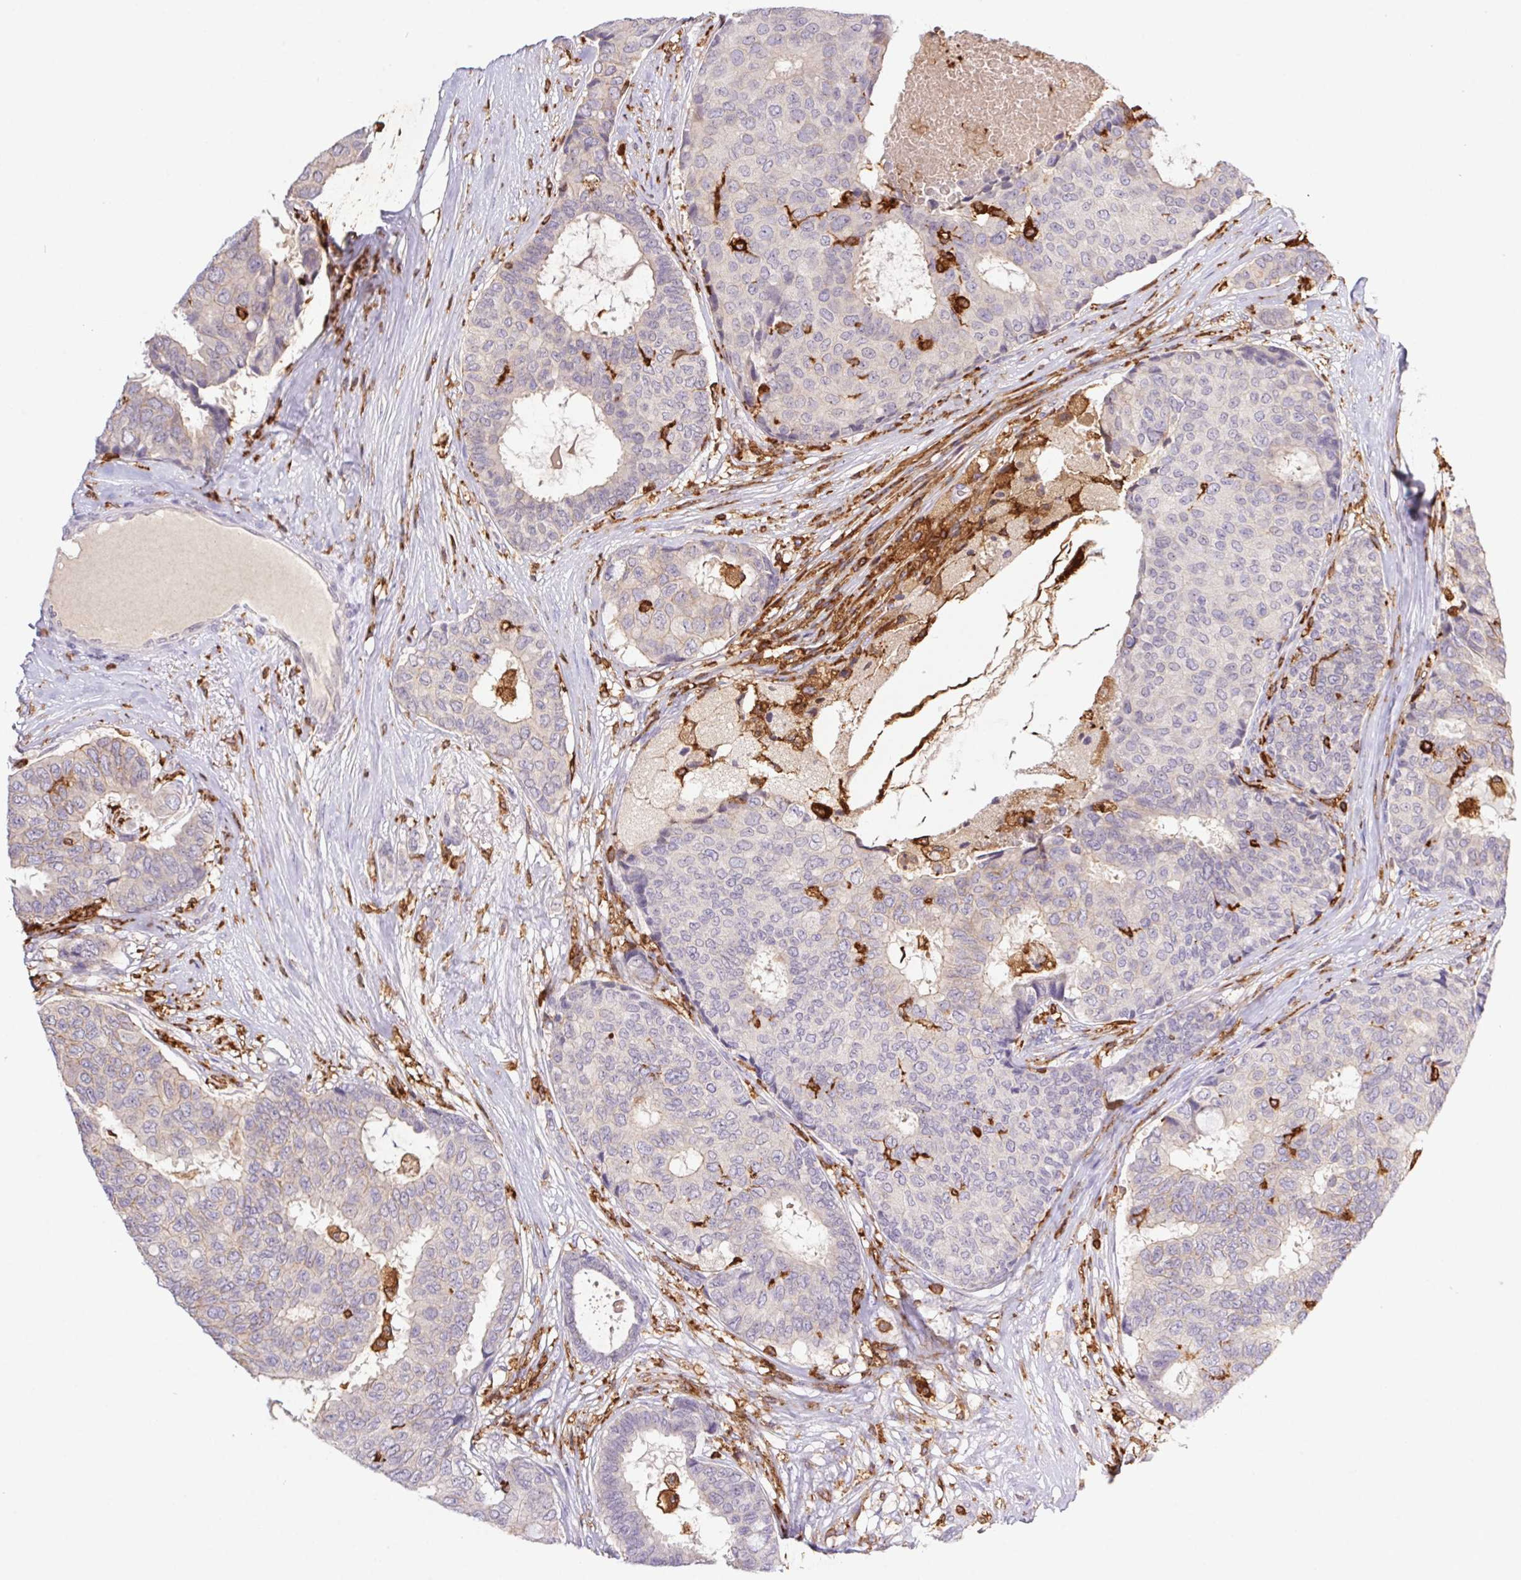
{"staining": {"intensity": "negative", "quantity": "none", "location": "none"}, "tissue": "breast cancer", "cell_type": "Tumor cells", "image_type": "cancer", "snomed": [{"axis": "morphology", "description": "Duct carcinoma"}, {"axis": "topography", "description": "Breast"}], "caption": "Human breast cancer (infiltrating ductal carcinoma) stained for a protein using immunohistochemistry exhibits no staining in tumor cells.", "gene": "APBB1IP", "patient": {"sex": "female", "age": 75}}